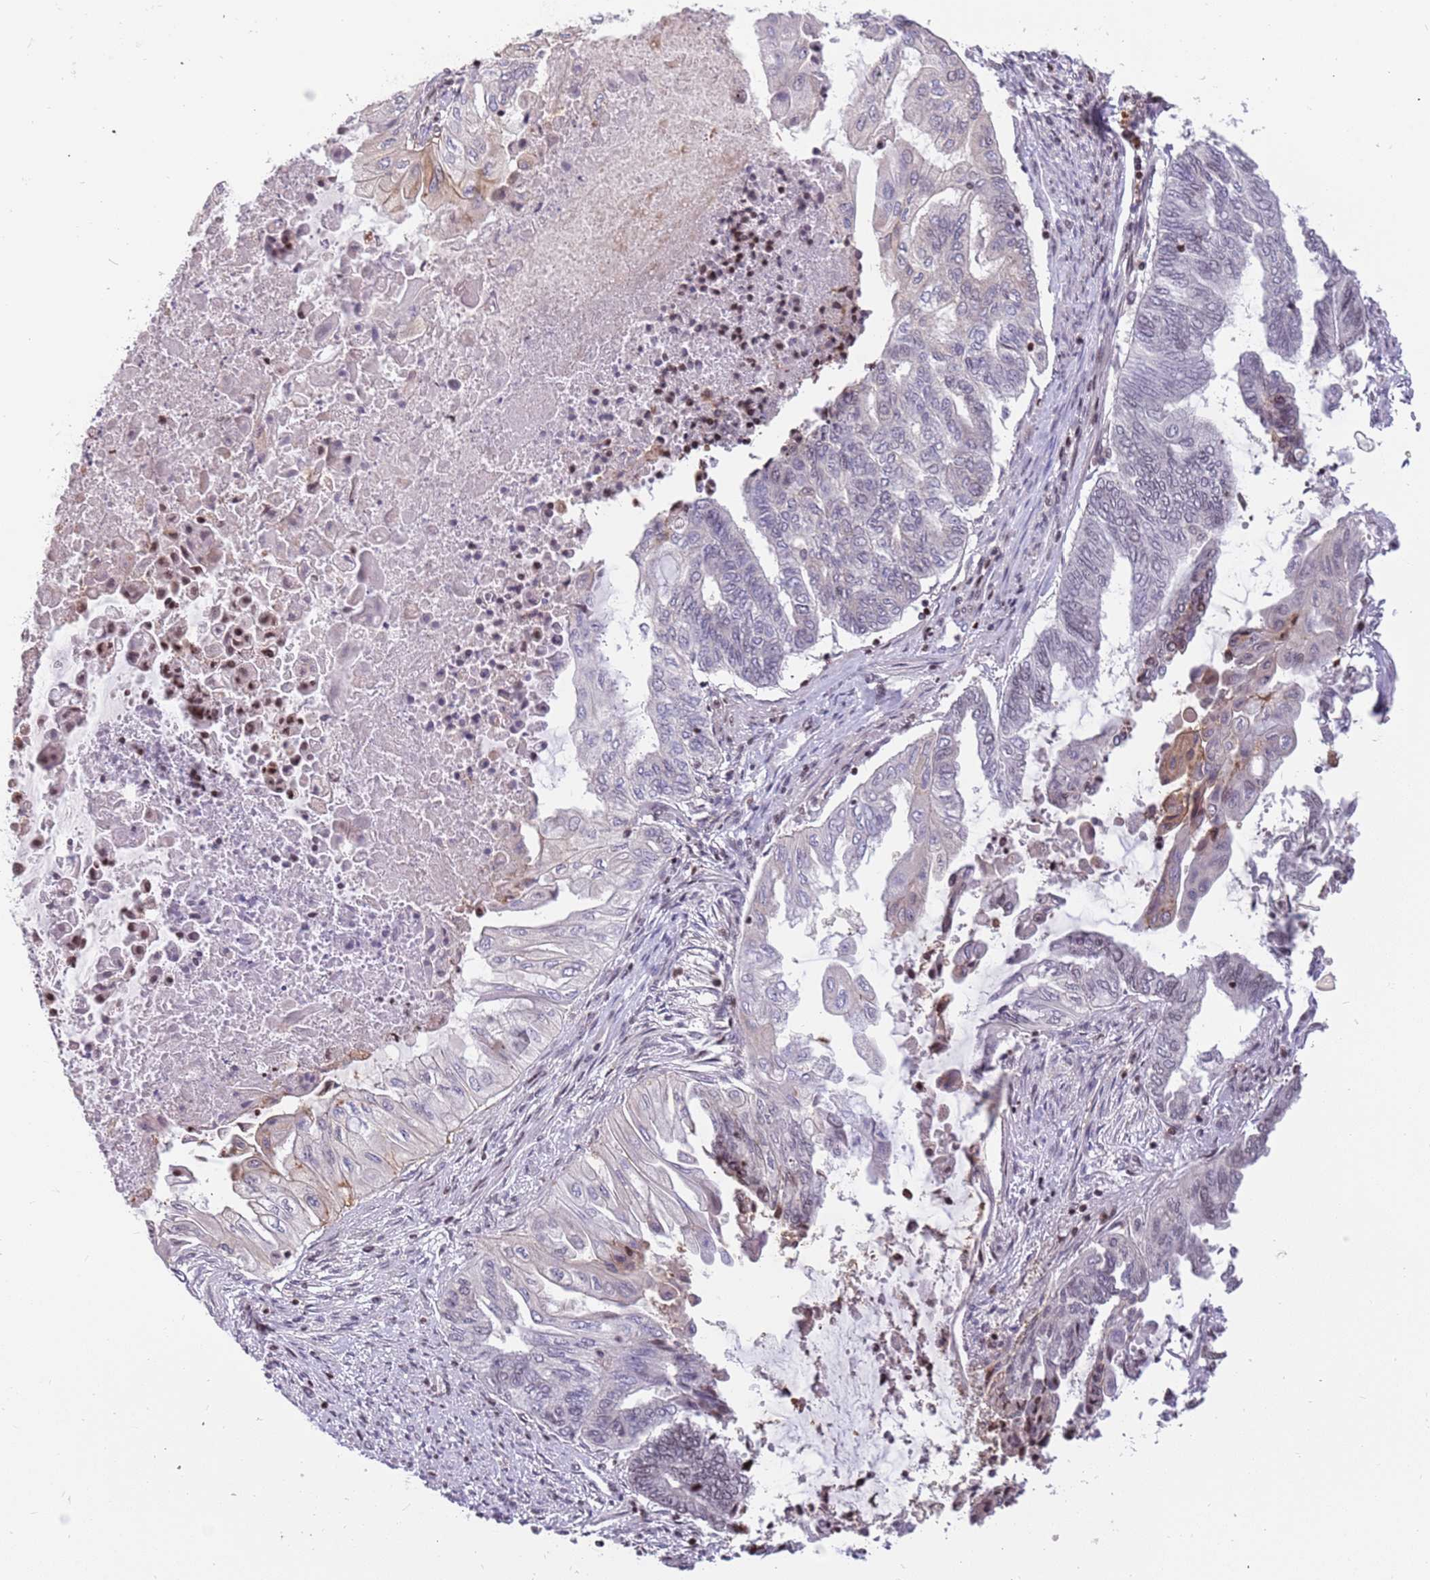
{"staining": {"intensity": "negative", "quantity": "none", "location": "none"}, "tissue": "endometrial cancer", "cell_type": "Tumor cells", "image_type": "cancer", "snomed": [{"axis": "morphology", "description": "Adenocarcinoma, NOS"}, {"axis": "topography", "description": "Uterus"}, {"axis": "topography", "description": "Endometrium"}], "caption": "Tumor cells are negative for brown protein staining in adenocarcinoma (endometrial). The staining is performed using DAB brown chromogen with nuclei counter-stained in using hematoxylin.", "gene": "ARHGEF5", "patient": {"sex": "female", "age": 70}}